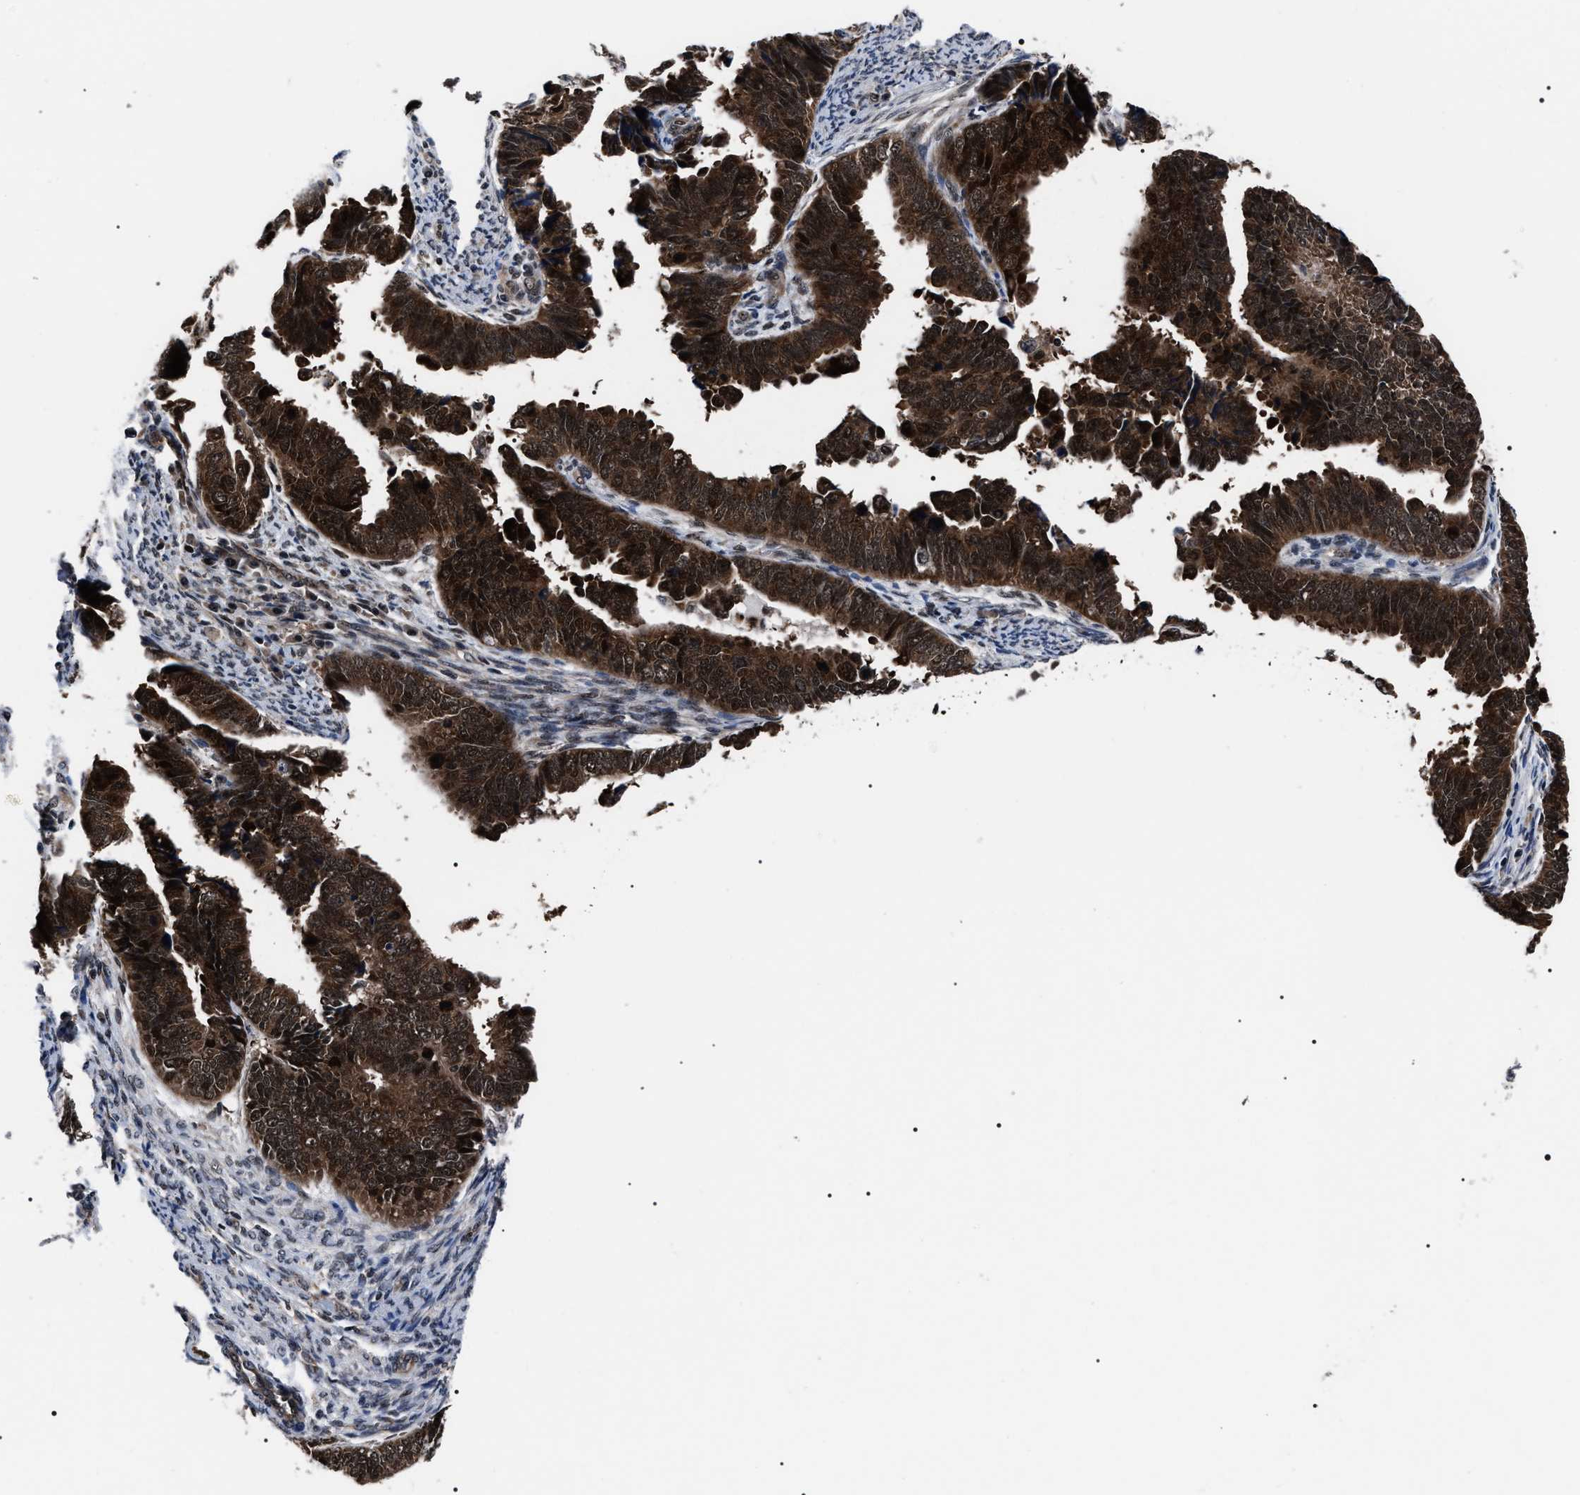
{"staining": {"intensity": "strong", "quantity": ">75%", "location": "cytoplasmic/membranous"}, "tissue": "endometrial cancer", "cell_type": "Tumor cells", "image_type": "cancer", "snomed": [{"axis": "morphology", "description": "Adenocarcinoma, NOS"}, {"axis": "topography", "description": "Endometrium"}], "caption": "Immunohistochemical staining of human adenocarcinoma (endometrial) displays strong cytoplasmic/membranous protein expression in approximately >75% of tumor cells.", "gene": "CSNK2A1", "patient": {"sex": "female", "age": 75}}